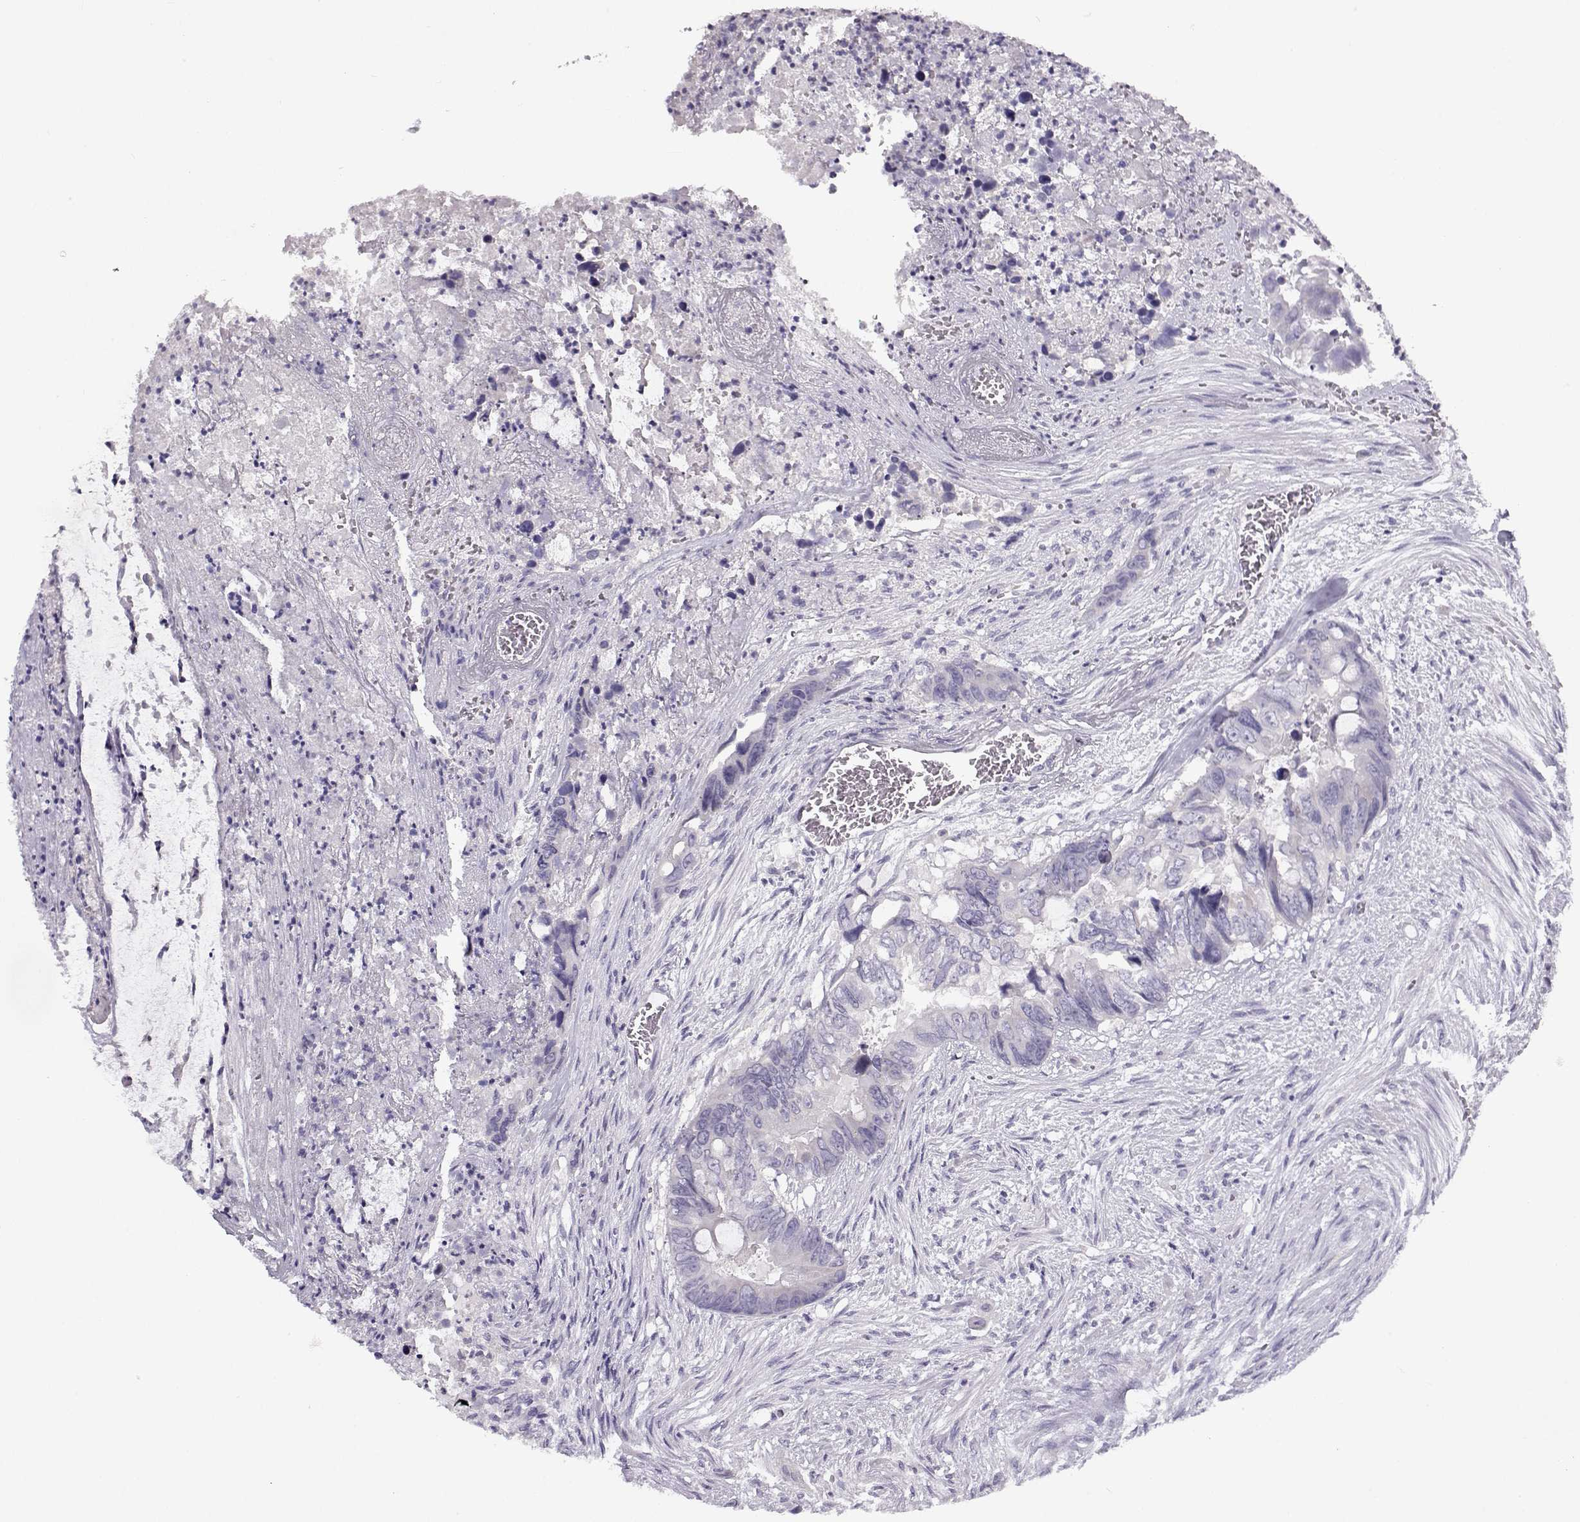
{"staining": {"intensity": "negative", "quantity": "none", "location": "none"}, "tissue": "colorectal cancer", "cell_type": "Tumor cells", "image_type": "cancer", "snomed": [{"axis": "morphology", "description": "Adenocarcinoma, NOS"}, {"axis": "topography", "description": "Rectum"}], "caption": "Immunohistochemistry (IHC) micrograph of human adenocarcinoma (colorectal) stained for a protein (brown), which shows no expression in tumor cells. (Stains: DAB (3,3'-diaminobenzidine) immunohistochemistry (IHC) with hematoxylin counter stain, Microscopy: brightfield microscopy at high magnification).", "gene": "FAM166A", "patient": {"sex": "male", "age": 63}}